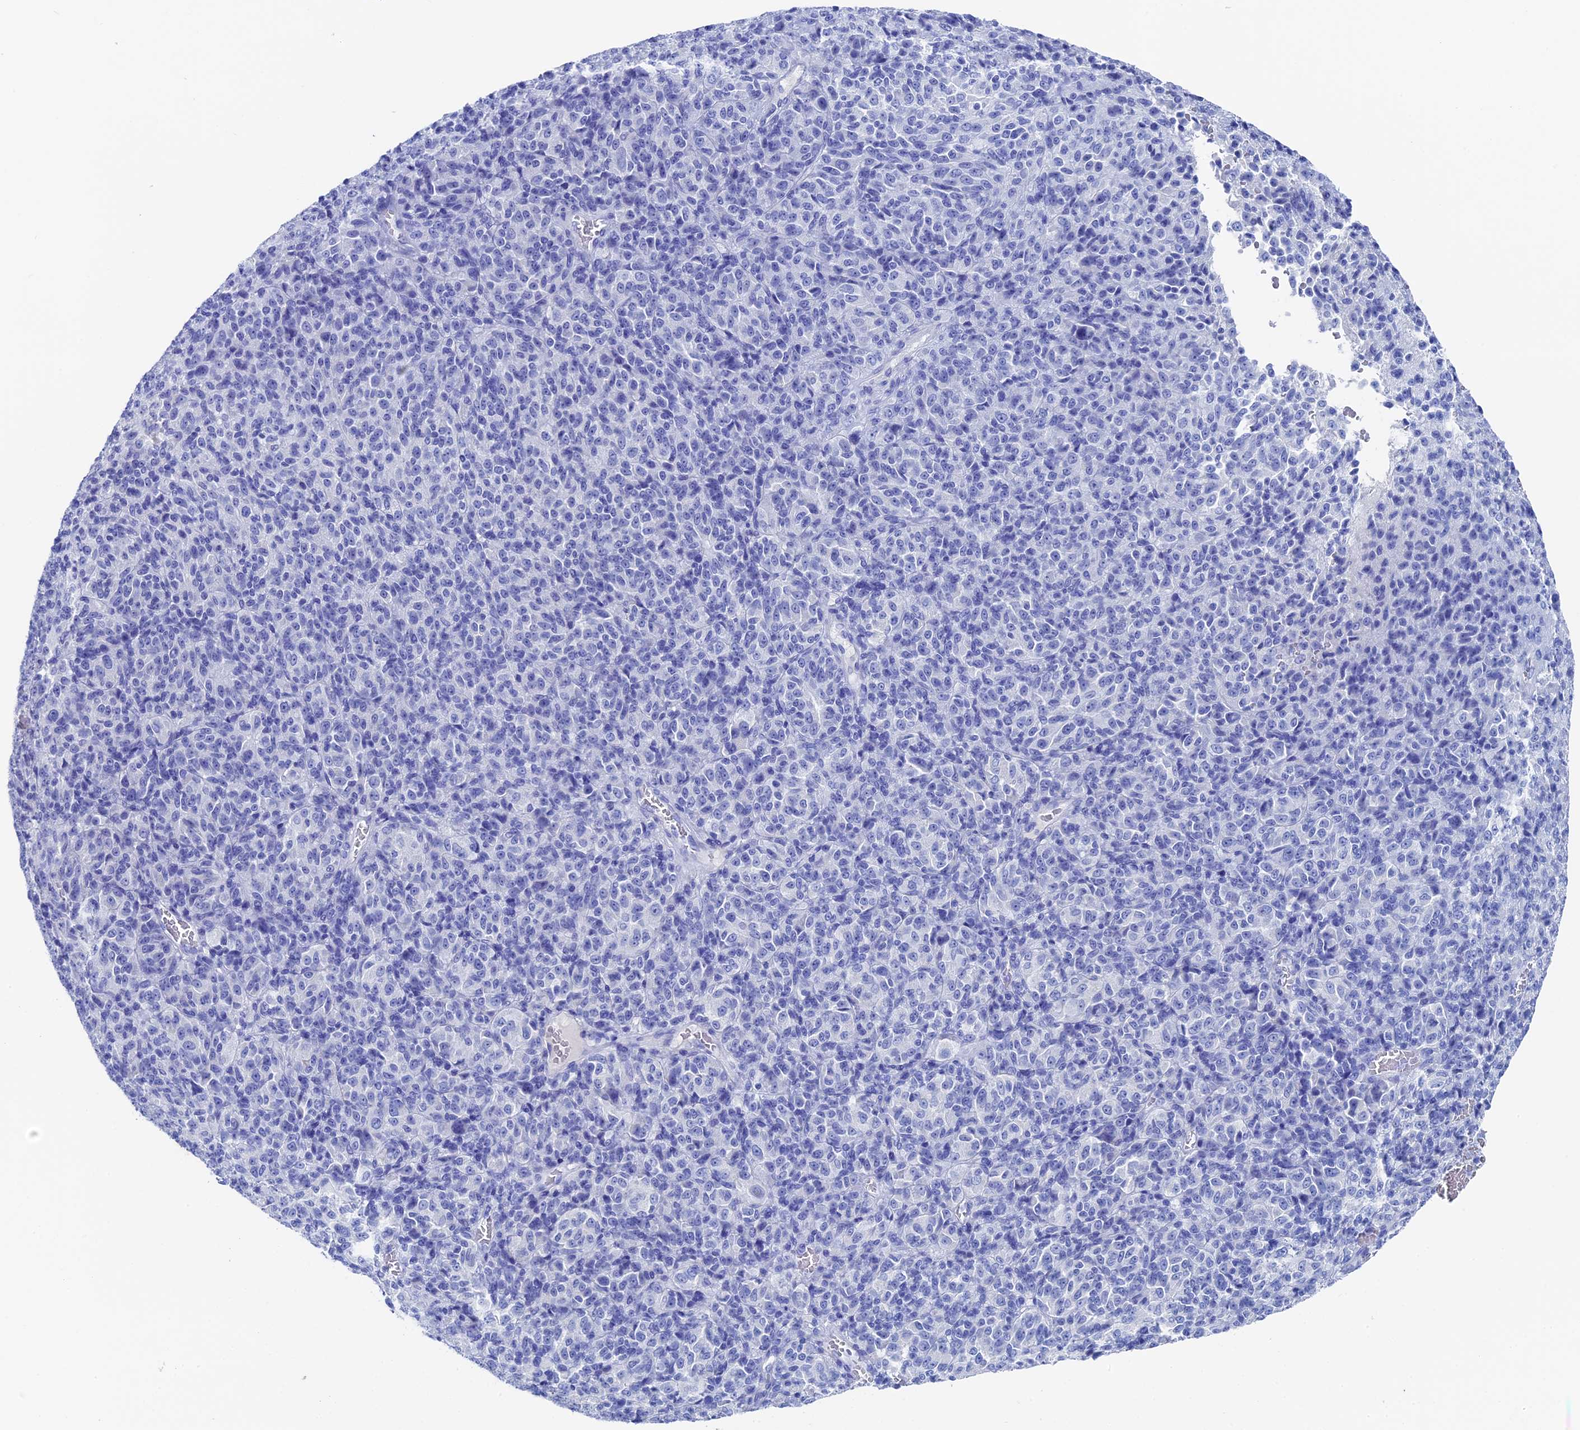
{"staining": {"intensity": "negative", "quantity": "none", "location": "none"}, "tissue": "melanoma", "cell_type": "Tumor cells", "image_type": "cancer", "snomed": [{"axis": "morphology", "description": "Malignant melanoma, Metastatic site"}, {"axis": "topography", "description": "Brain"}], "caption": "Melanoma was stained to show a protein in brown. There is no significant positivity in tumor cells.", "gene": "UNC119", "patient": {"sex": "female", "age": 56}}